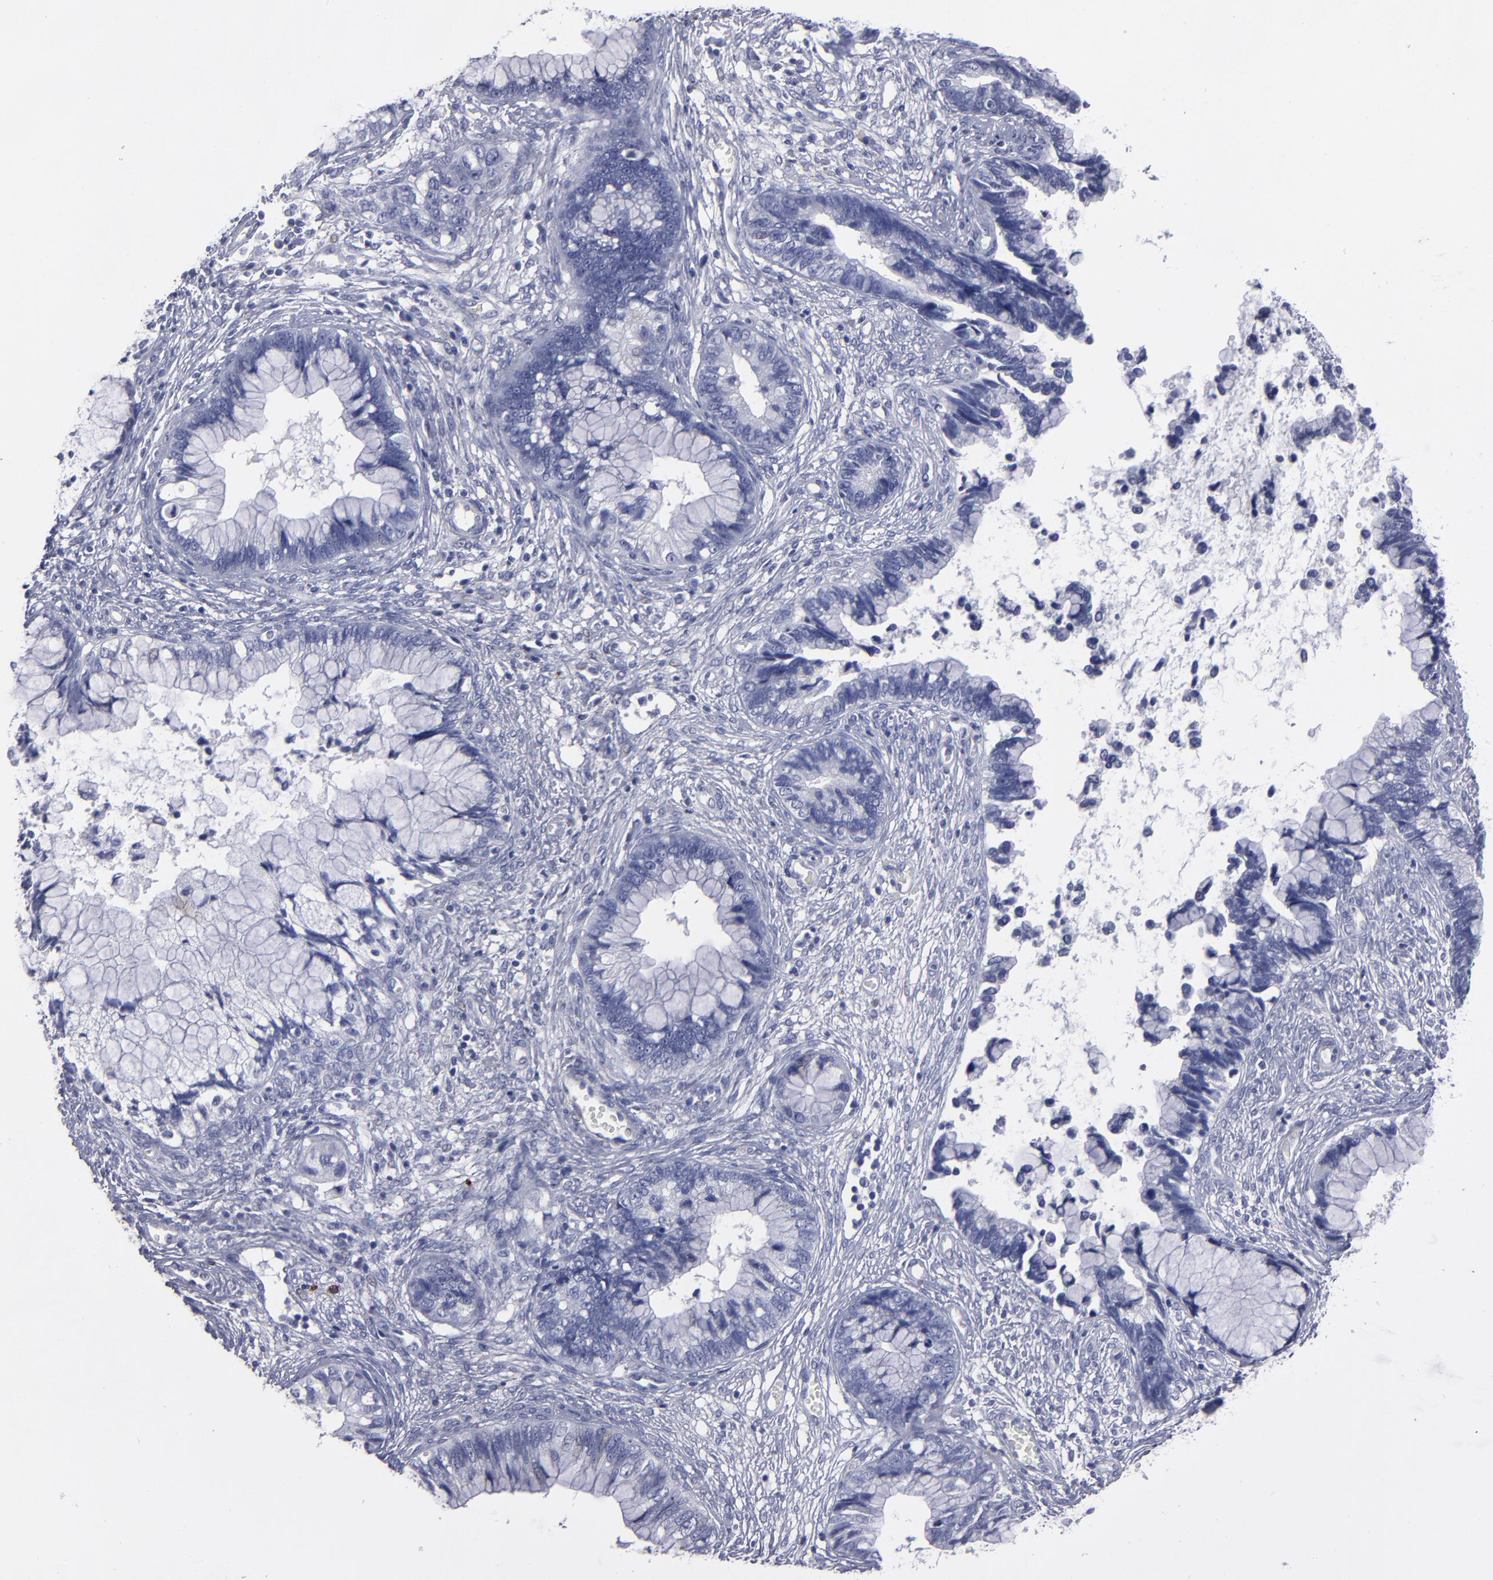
{"staining": {"intensity": "negative", "quantity": "none", "location": "none"}, "tissue": "cervical cancer", "cell_type": "Tumor cells", "image_type": "cancer", "snomed": [{"axis": "morphology", "description": "Adenocarcinoma, NOS"}, {"axis": "topography", "description": "Cervix"}], "caption": "This is an immunohistochemistry image of human cervical adenocarcinoma. There is no positivity in tumor cells.", "gene": "CADM3", "patient": {"sex": "female", "age": 44}}